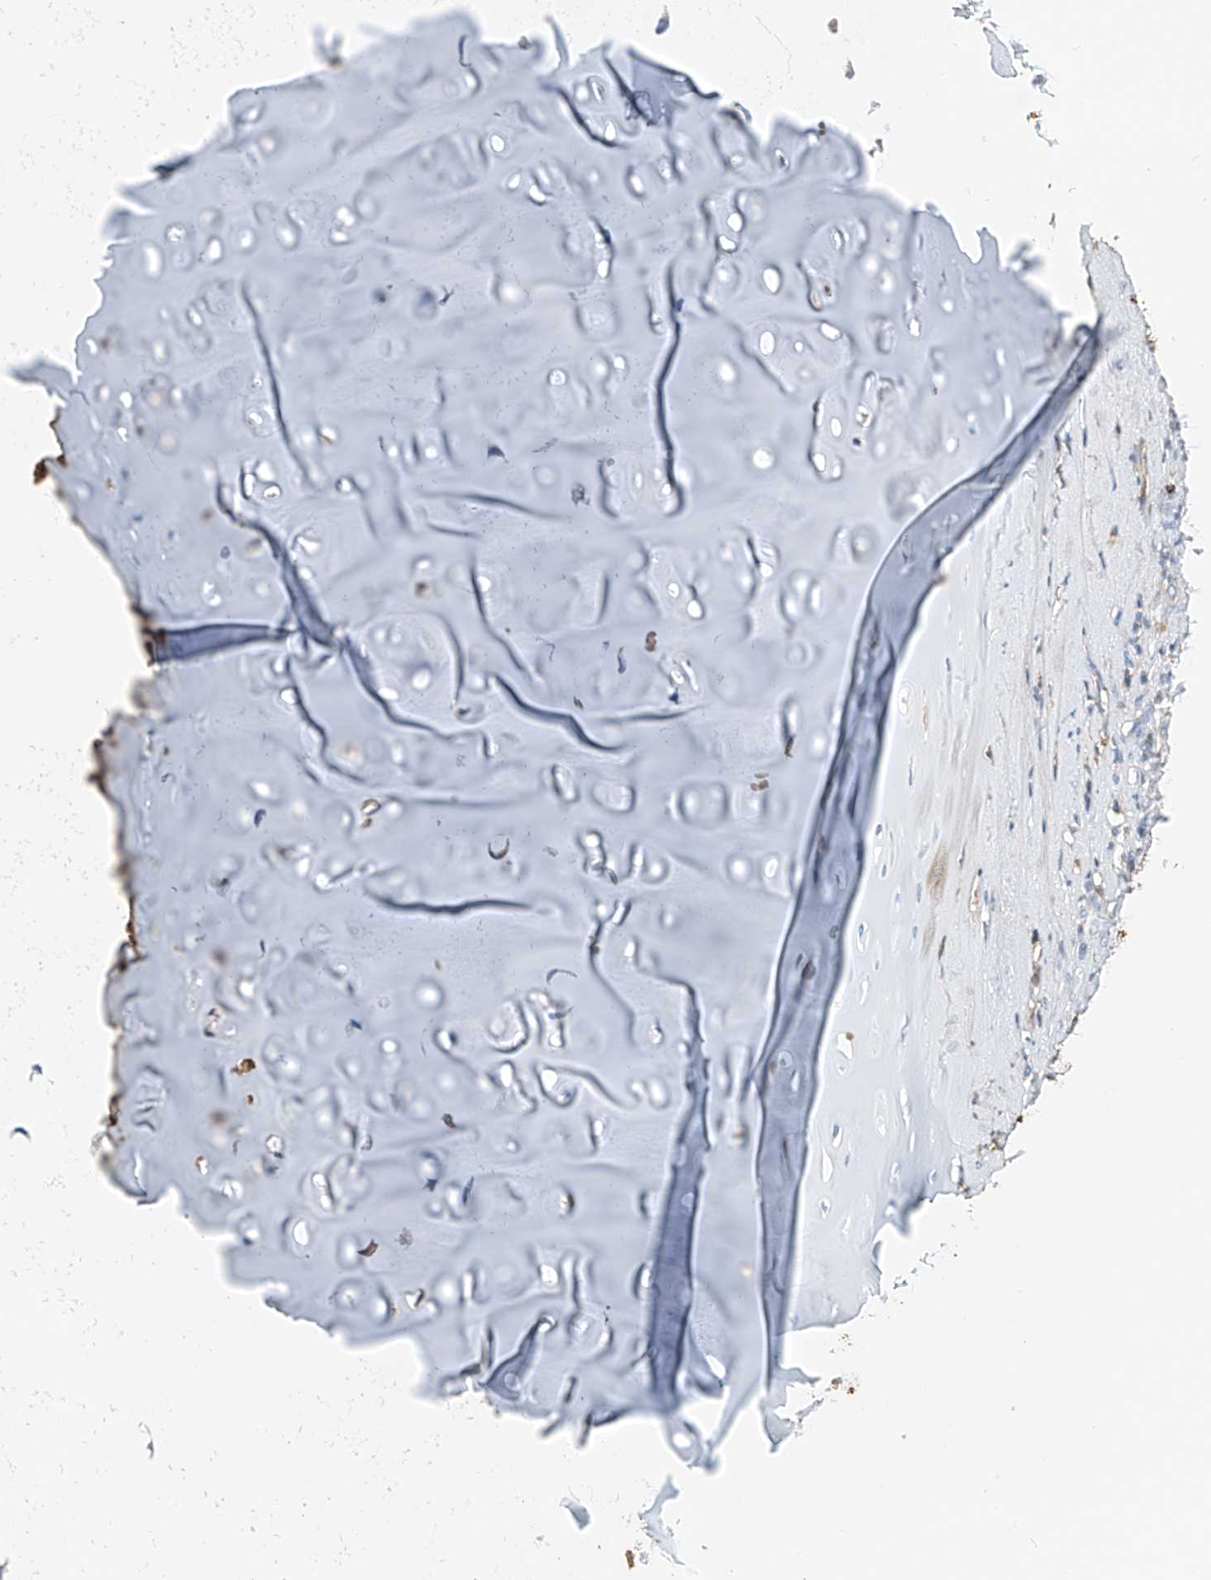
{"staining": {"intensity": "negative", "quantity": "none", "location": "none"}, "tissue": "adipose tissue", "cell_type": "Adipocytes", "image_type": "normal", "snomed": [{"axis": "morphology", "description": "Normal tissue, NOS"}, {"axis": "morphology", "description": "Basal cell carcinoma"}, {"axis": "topography", "description": "Cartilage tissue"}, {"axis": "topography", "description": "Nasopharynx"}, {"axis": "topography", "description": "Oral tissue"}], "caption": "Micrograph shows no significant protein expression in adipocytes of normal adipose tissue. (IHC, brightfield microscopy, high magnification).", "gene": "PRSS23", "patient": {"sex": "female", "age": 77}}